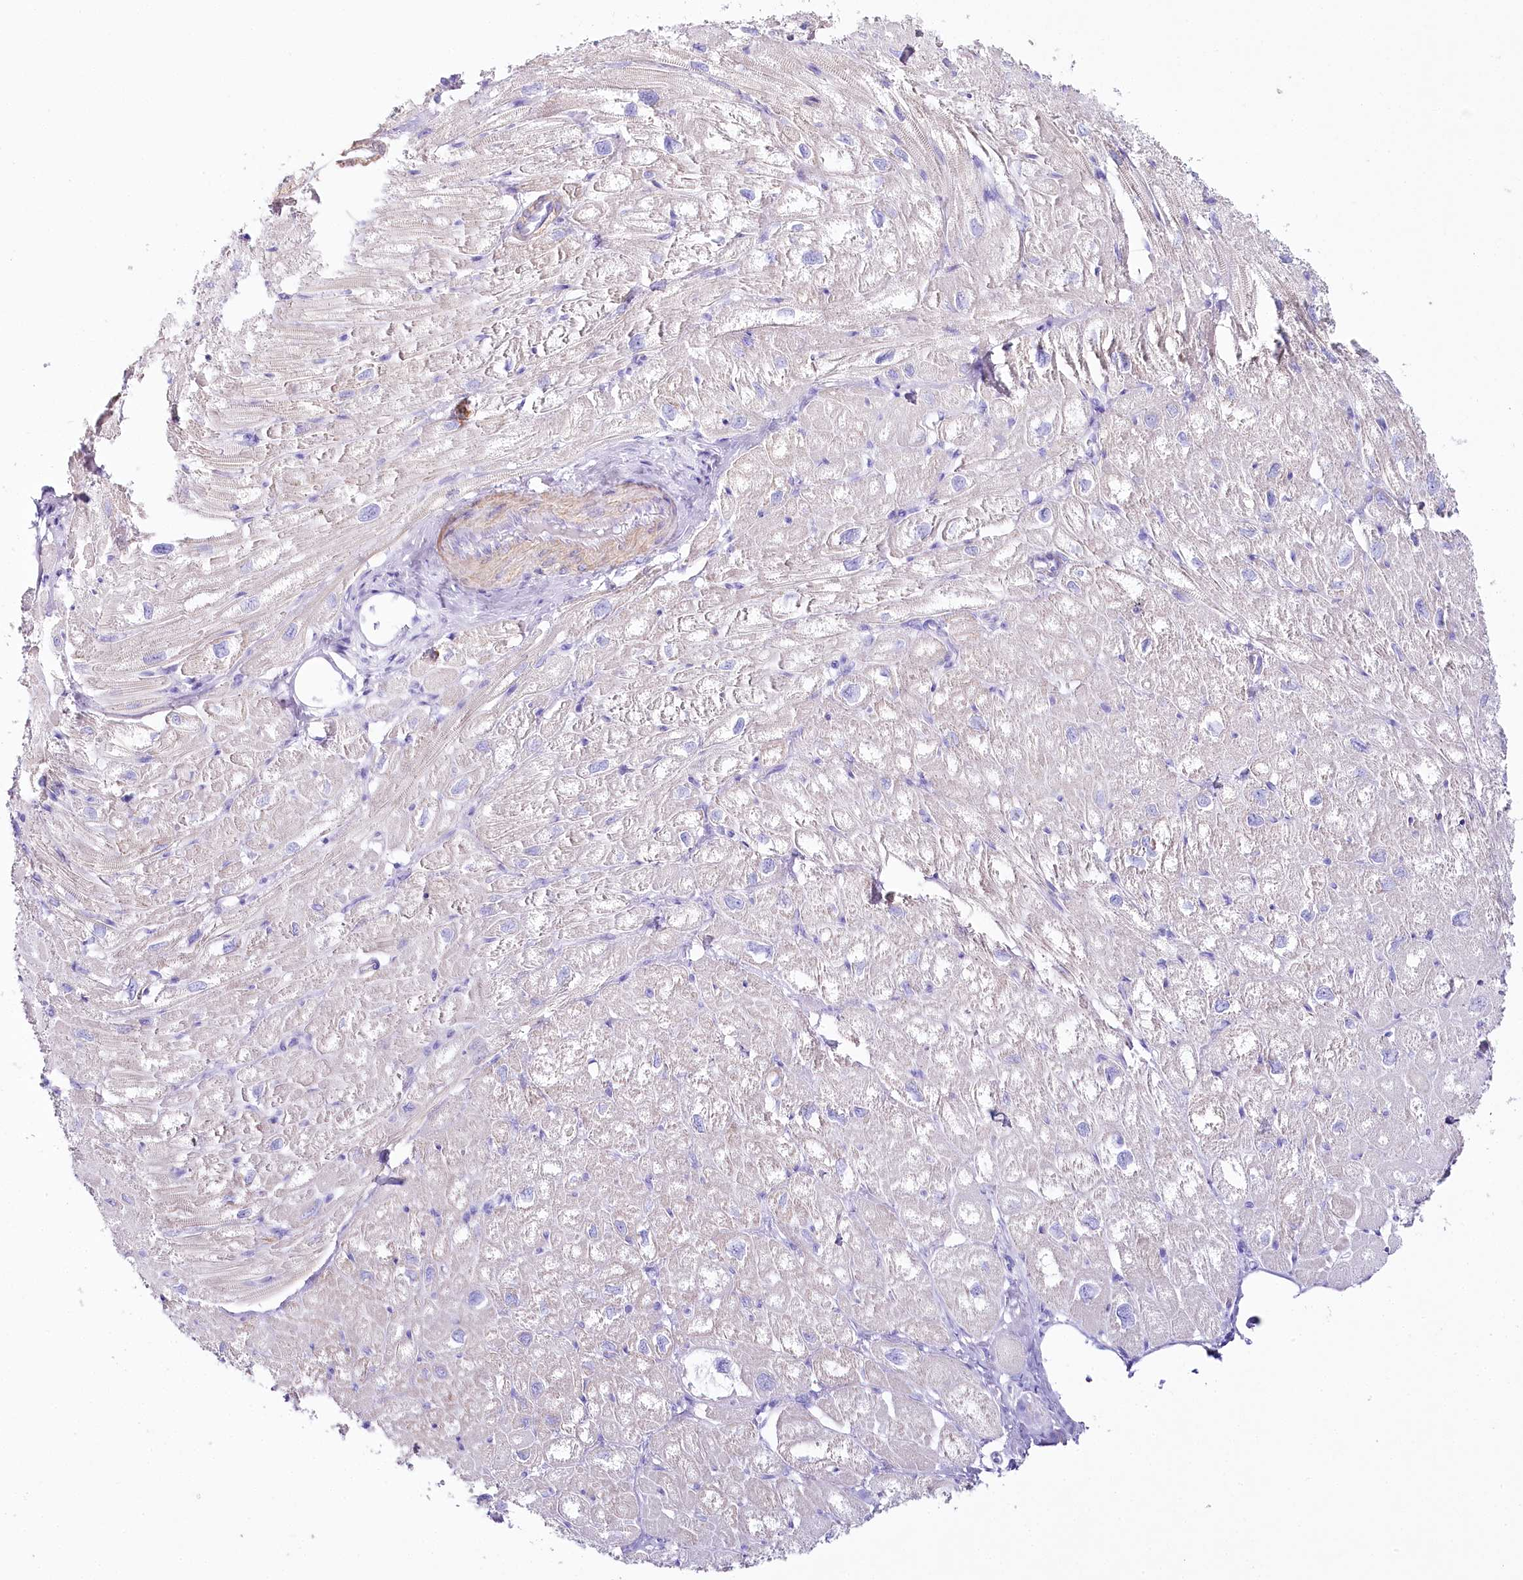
{"staining": {"intensity": "negative", "quantity": "none", "location": "none"}, "tissue": "heart muscle", "cell_type": "Cardiomyocytes", "image_type": "normal", "snomed": [{"axis": "morphology", "description": "Normal tissue, NOS"}, {"axis": "topography", "description": "Heart"}], "caption": "DAB (3,3'-diaminobenzidine) immunohistochemical staining of normal heart muscle displays no significant expression in cardiomyocytes.", "gene": "CSN3", "patient": {"sex": "male", "age": 50}}